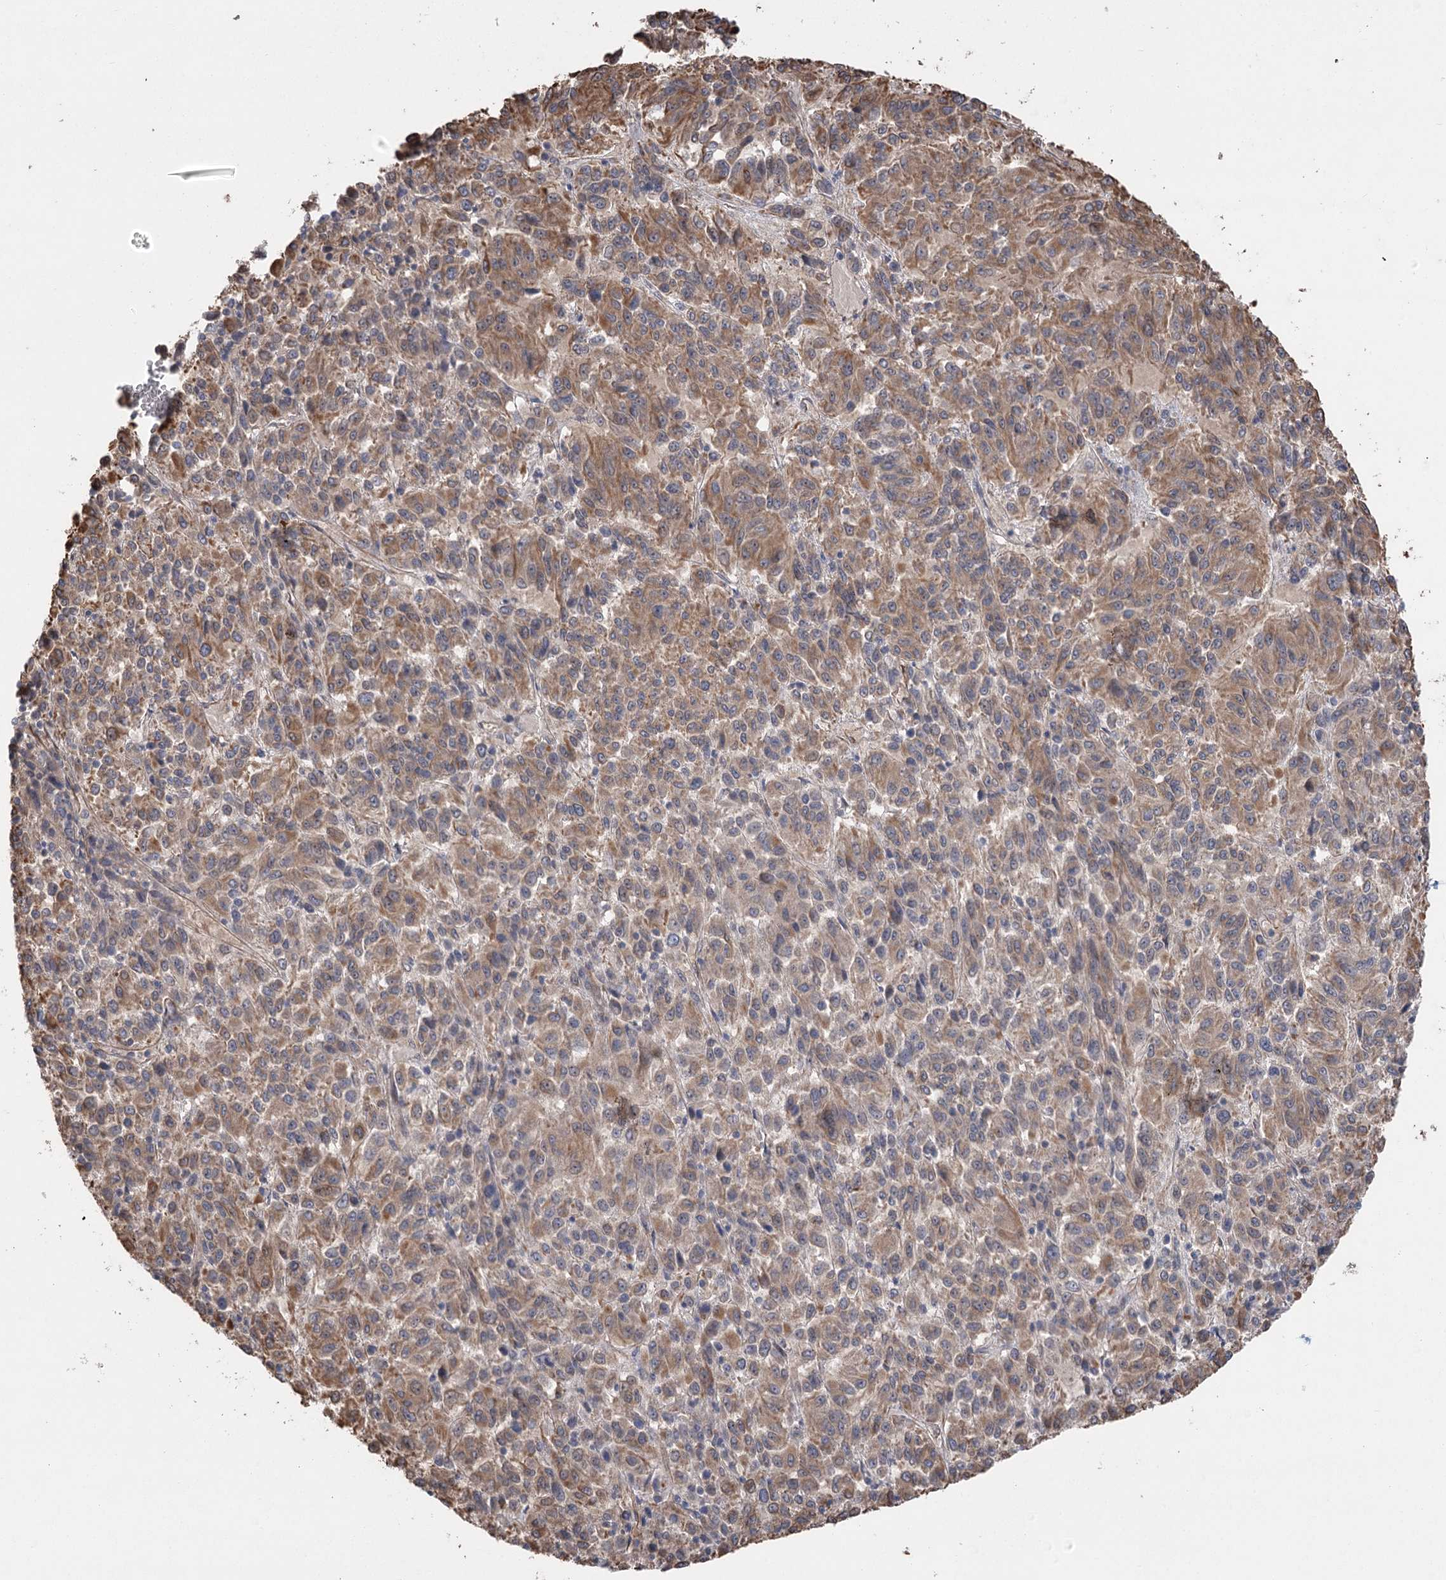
{"staining": {"intensity": "moderate", "quantity": "<25%", "location": "cytoplasmic/membranous"}, "tissue": "melanoma", "cell_type": "Tumor cells", "image_type": "cancer", "snomed": [{"axis": "morphology", "description": "Malignant melanoma, Metastatic site"}, {"axis": "topography", "description": "Lung"}], "caption": "Protein staining exhibits moderate cytoplasmic/membranous expression in approximately <25% of tumor cells in melanoma.", "gene": "RWDD4", "patient": {"sex": "male", "age": 64}}